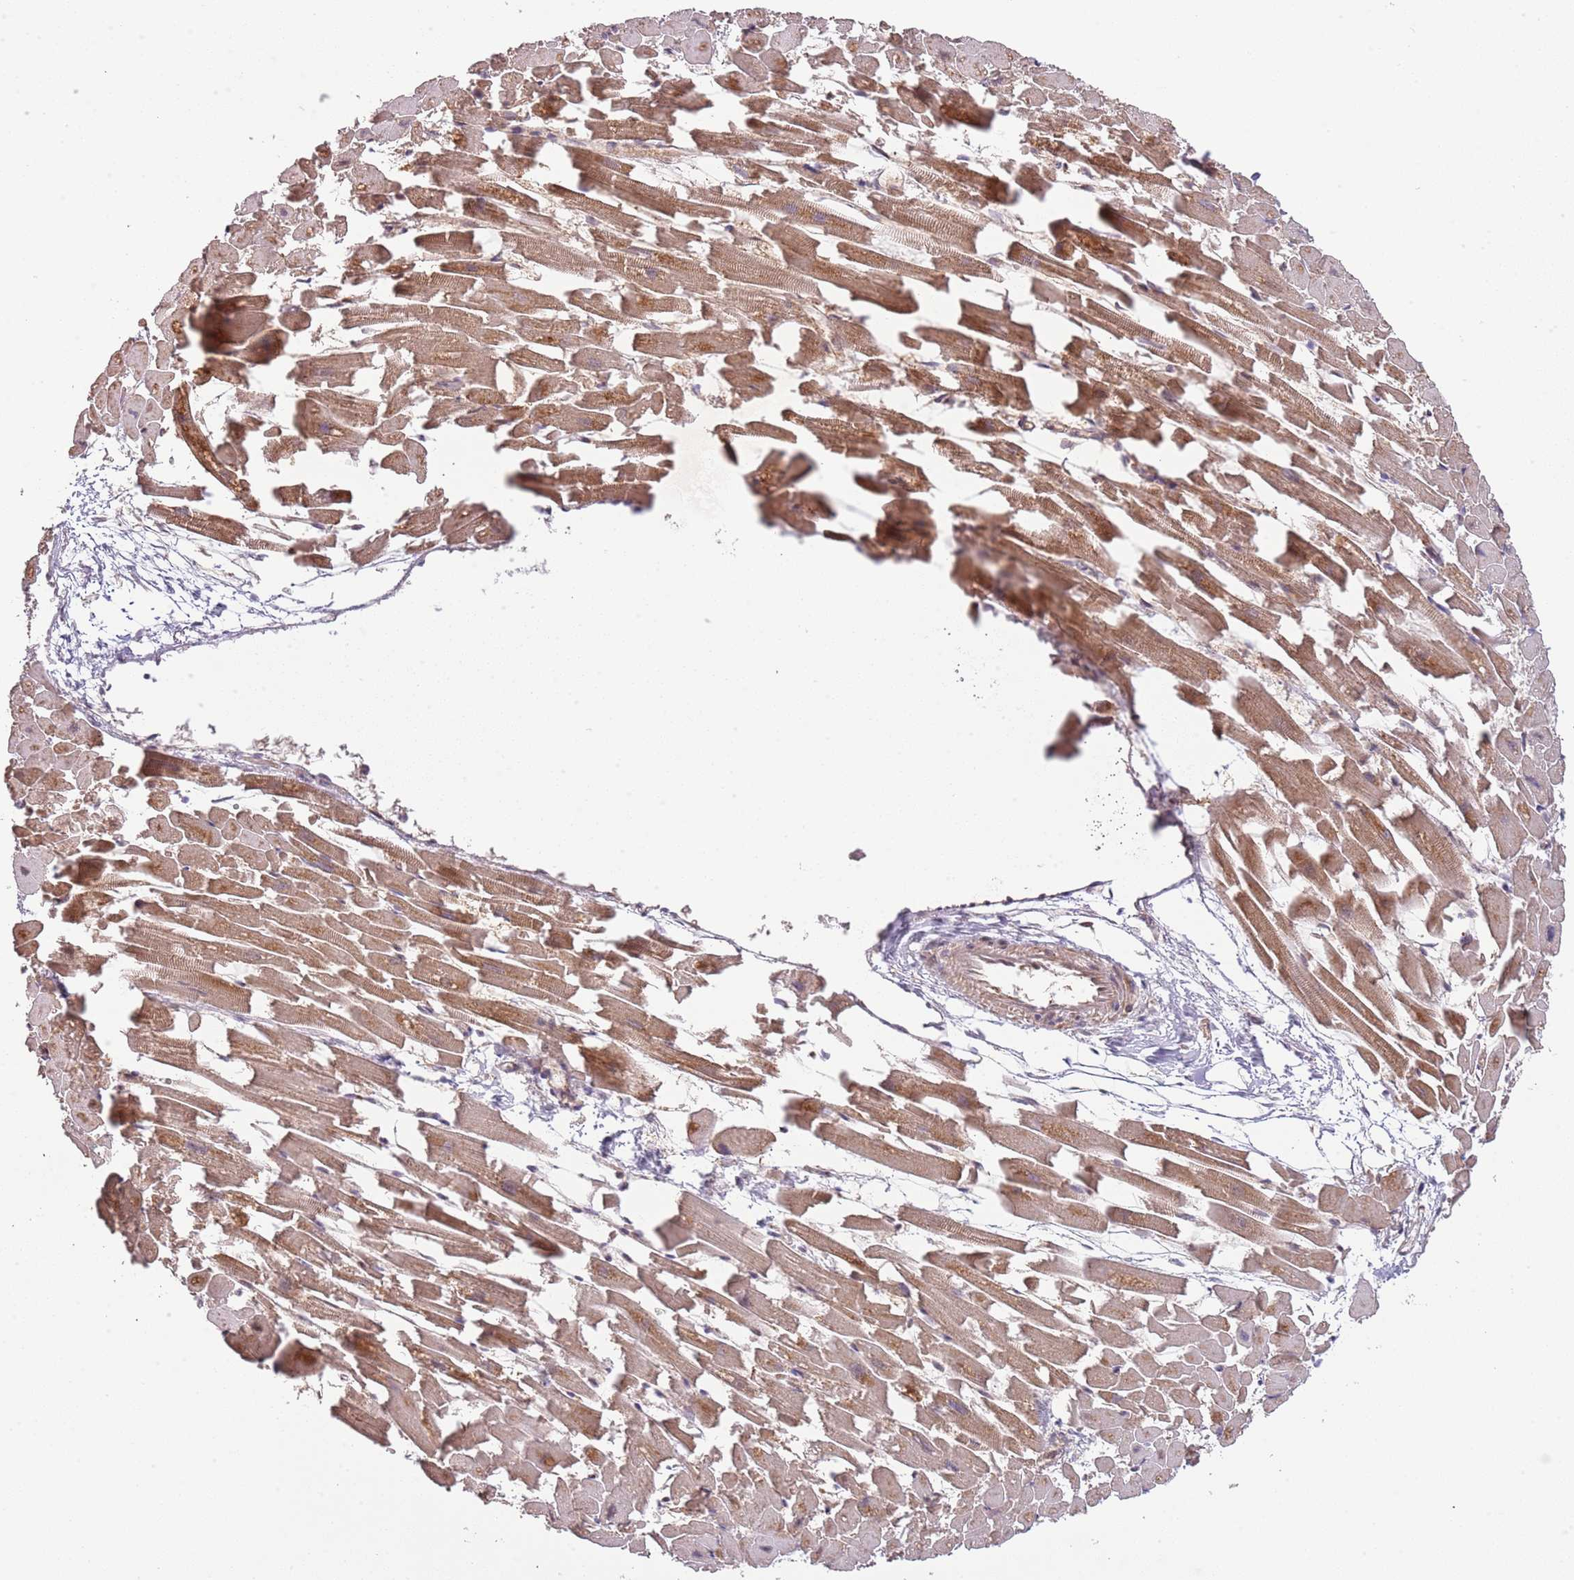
{"staining": {"intensity": "moderate", "quantity": ">75%", "location": "cytoplasmic/membranous,nuclear"}, "tissue": "heart muscle", "cell_type": "Cardiomyocytes", "image_type": "normal", "snomed": [{"axis": "morphology", "description": "Normal tissue, NOS"}, {"axis": "topography", "description": "Heart"}], "caption": "Protein staining of normal heart muscle shows moderate cytoplasmic/membranous,nuclear staining in about >75% of cardiomyocytes.", "gene": "PLSCR5", "patient": {"sex": "female", "age": 64}}